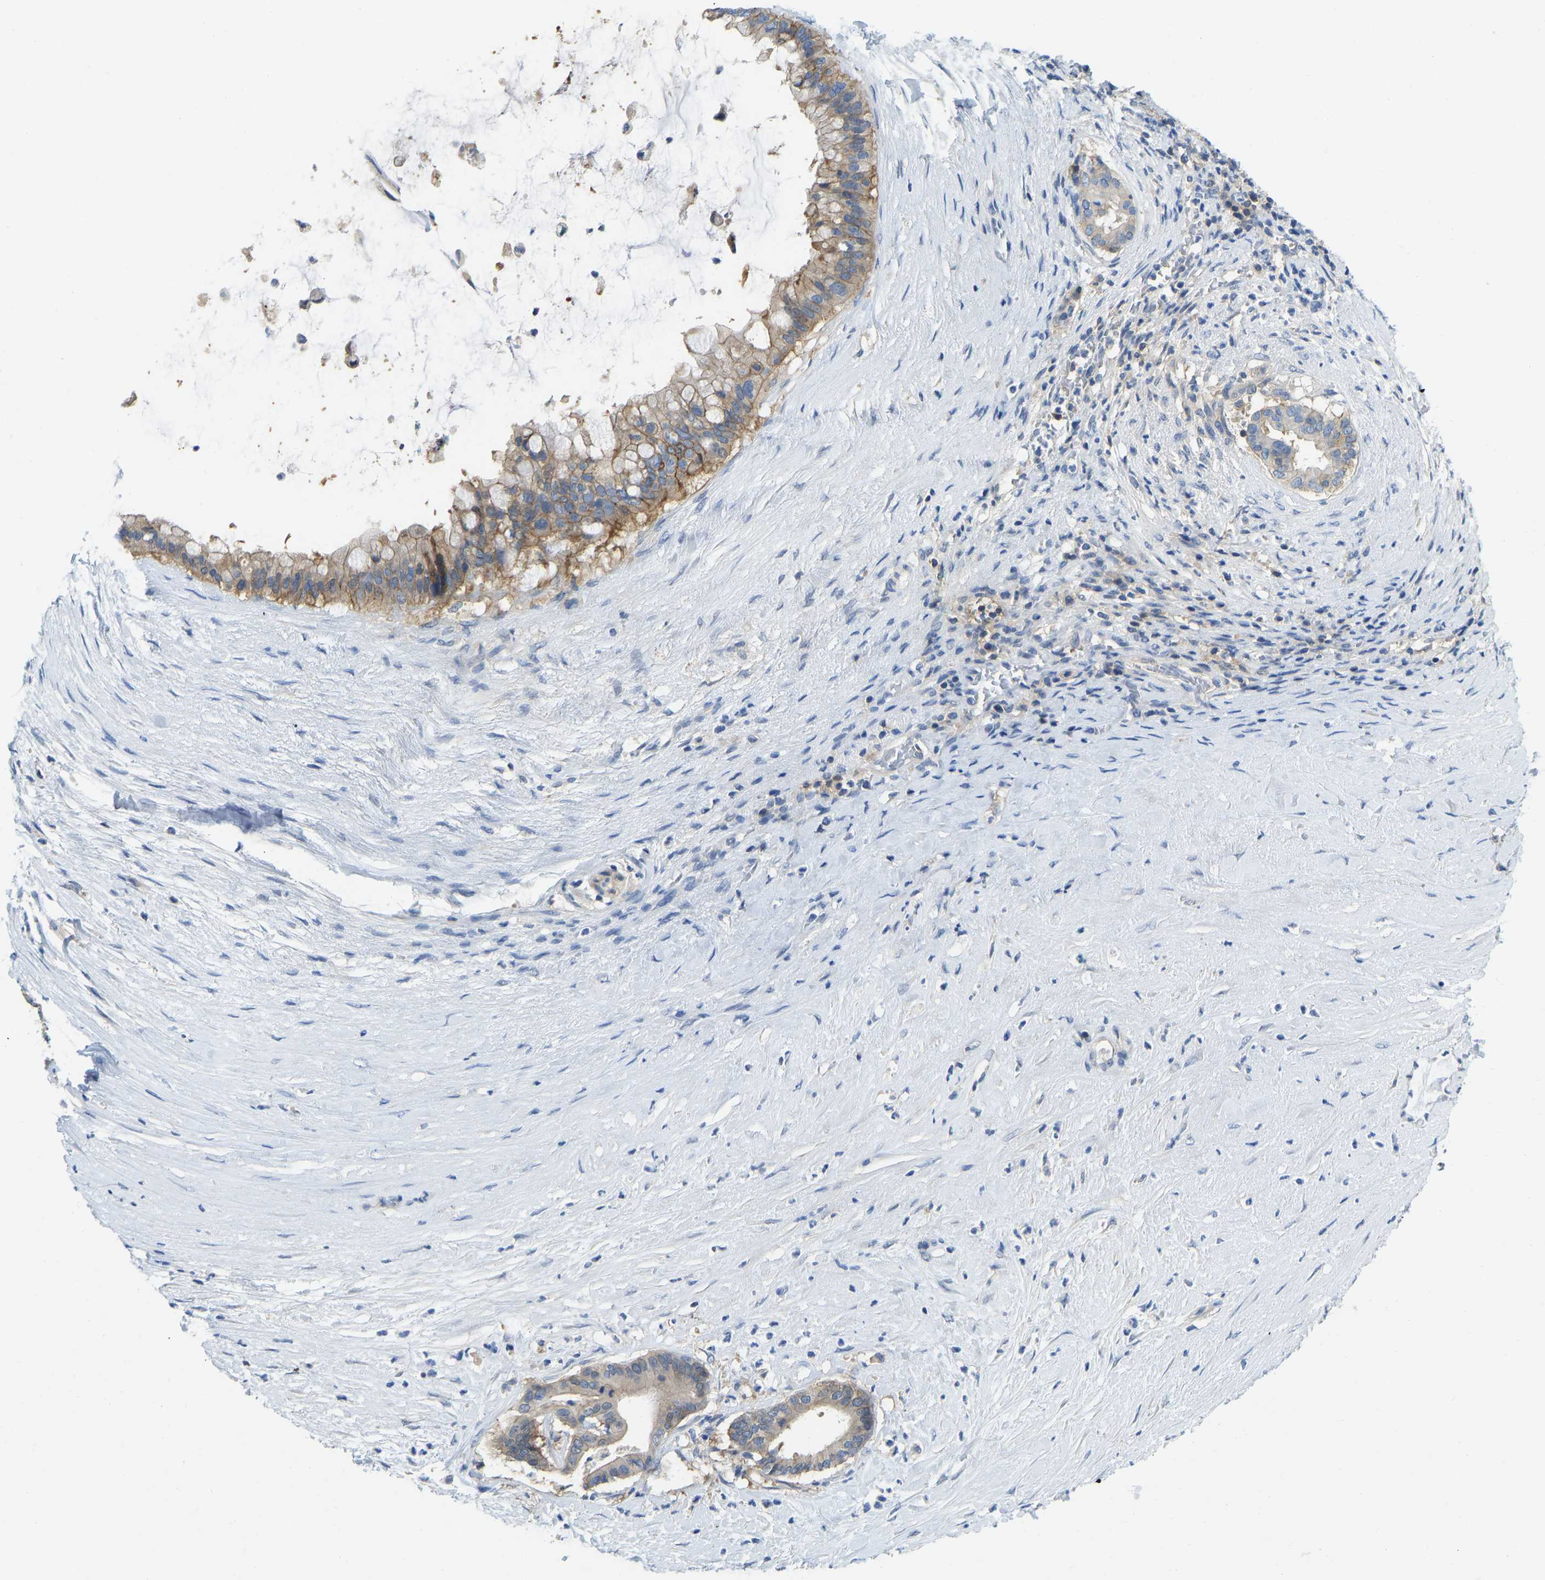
{"staining": {"intensity": "moderate", "quantity": ">75%", "location": "cytoplasmic/membranous"}, "tissue": "pancreatic cancer", "cell_type": "Tumor cells", "image_type": "cancer", "snomed": [{"axis": "morphology", "description": "Adenocarcinoma, NOS"}, {"axis": "topography", "description": "Pancreas"}], "caption": "This micrograph displays pancreatic cancer (adenocarcinoma) stained with IHC to label a protein in brown. The cytoplasmic/membranous of tumor cells show moderate positivity for the protein. Nuclei are counter-stained blue.", "gene": "NDRG3", "patient": {"sex": "male", "age": 41}}